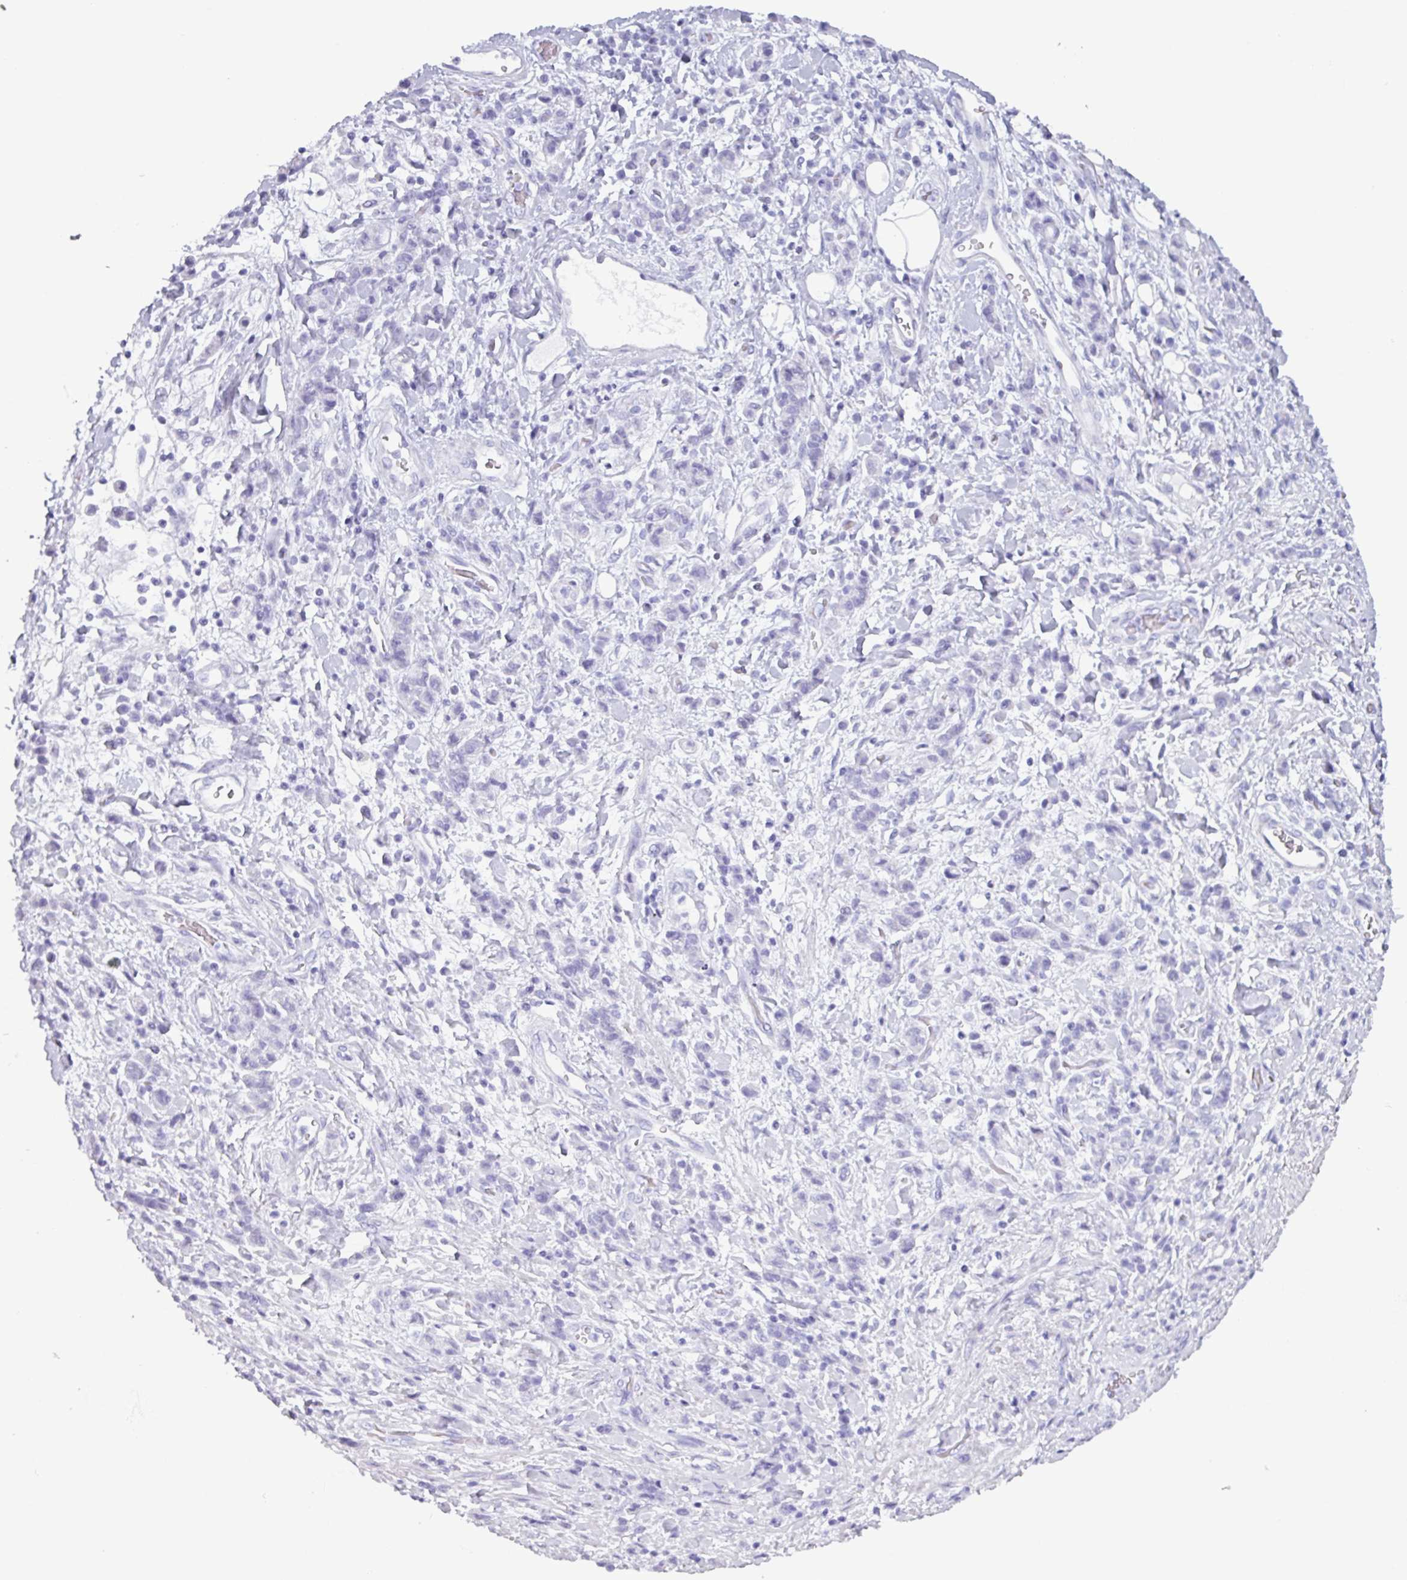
{"staining": {"intensity": "negative", "quantity": "none", "location": "none"}, "tissue": "stomach cancer", "cell_type": "Tumor cells", "image_type": "cancer", "snomed": [{"axis": "morphology", "description": "Adenocarcinoma, NOS"}, {"axis": "topography", "description": "Stomach"}], "caption": "The image exhibits no significant expression in tumor cells of adenocarcinoma (stomach). (DAB (3,3'-diaminobenzidine) IHC with hematoxylin counter stain).", "gene": "CAMK1", "patient": {"sex": "male", "age": 77}}